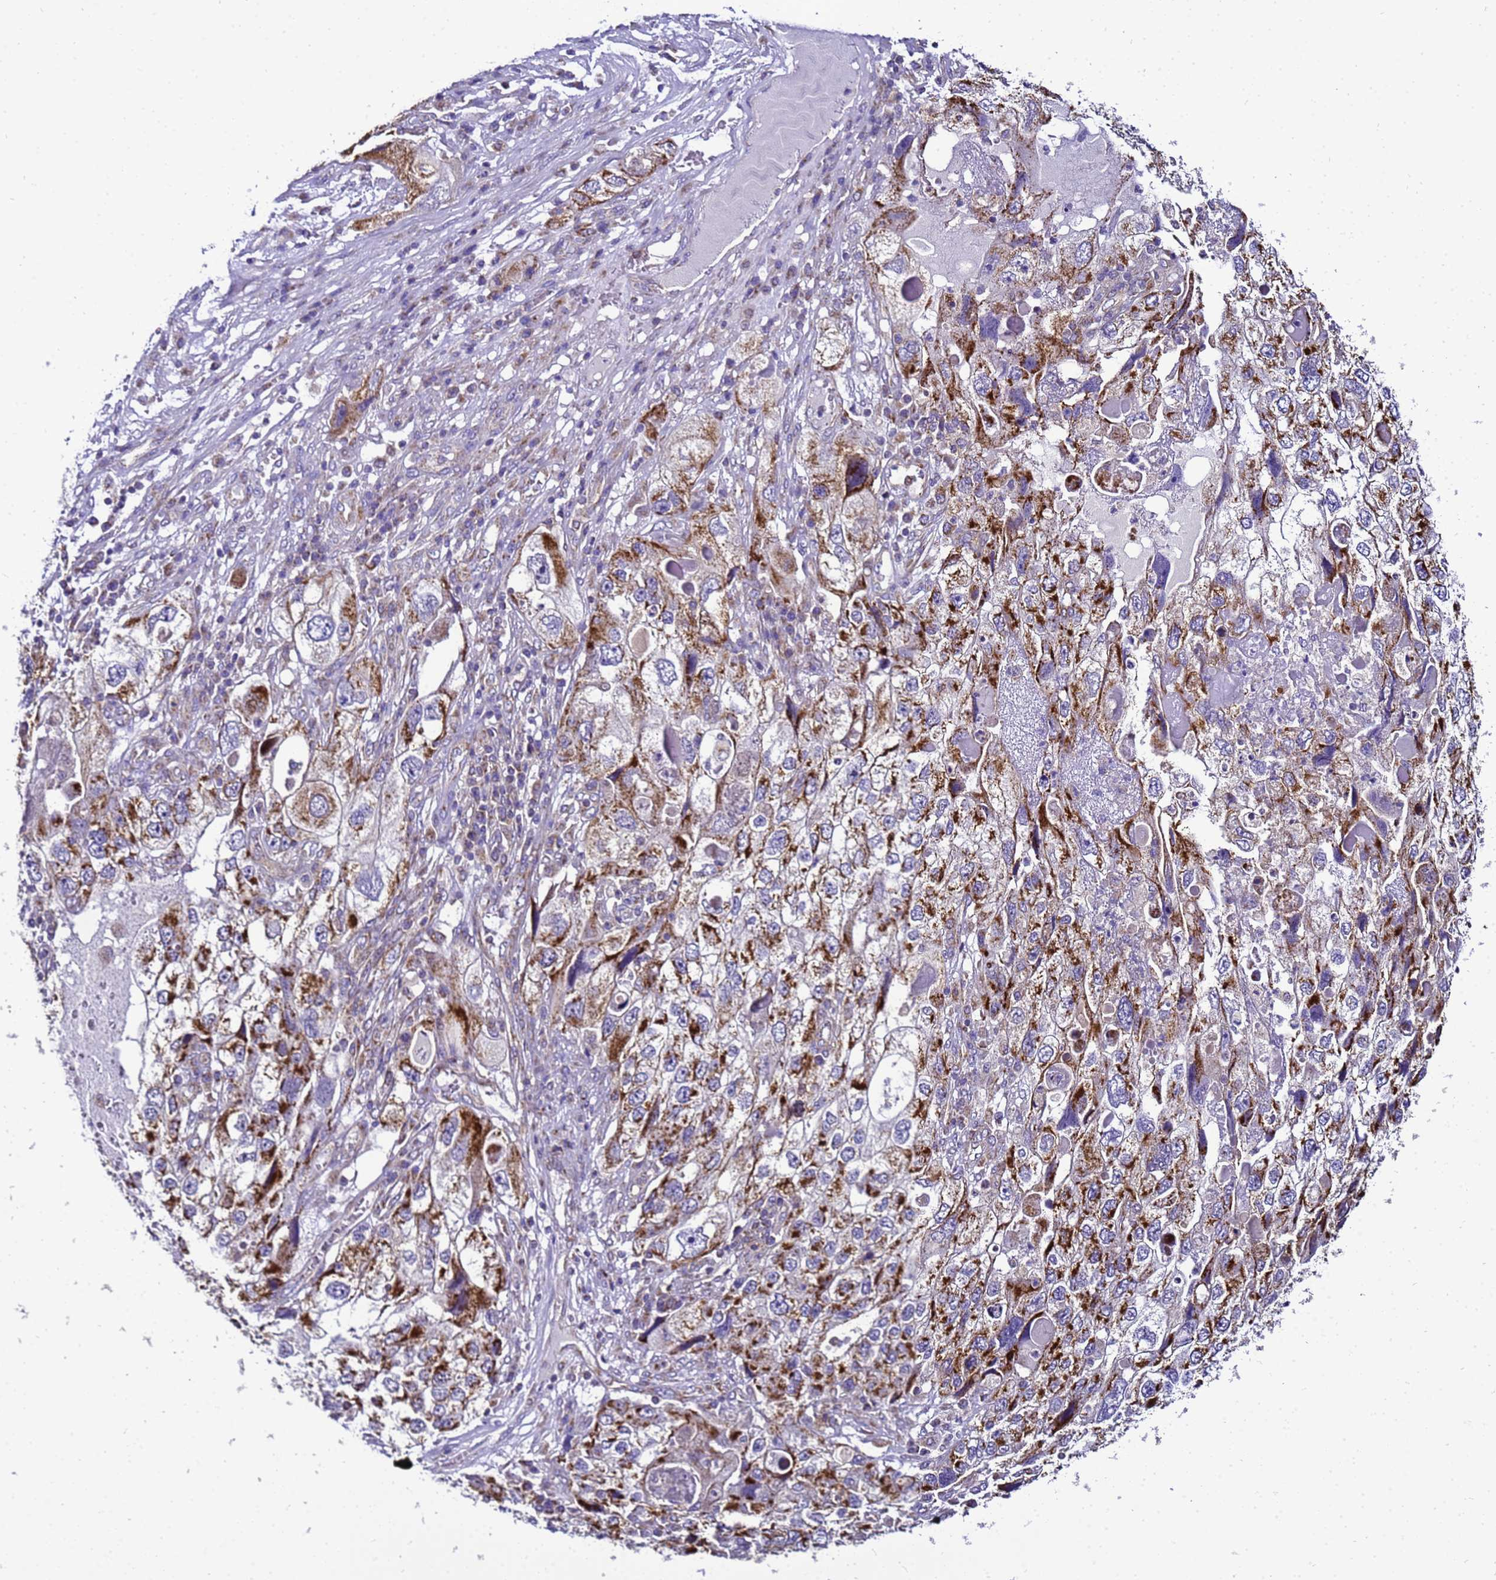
{"staining": {"intensity": "moderate", "quantity": ">75%", "location": "cytoplasmic/membranous"}, "tissue": "endometrial cancer", "cell_type": "Tumor cells", "image_type": "cancer", "snomed": [{"axis": "morphology", "description": "Adenocarcinoma, NOS"}, {"axis": "topography", "description": "Endometrium"}], "caption": "About >75% of tumor cells in adenocarcinoma (endometrial) exhibit moderate cytoplasmic/membranous protein staining as visualized by brown immunohistochemical staining.", "gene": "HIGD2A", "patient": {"sex": "female", "age": 49}}